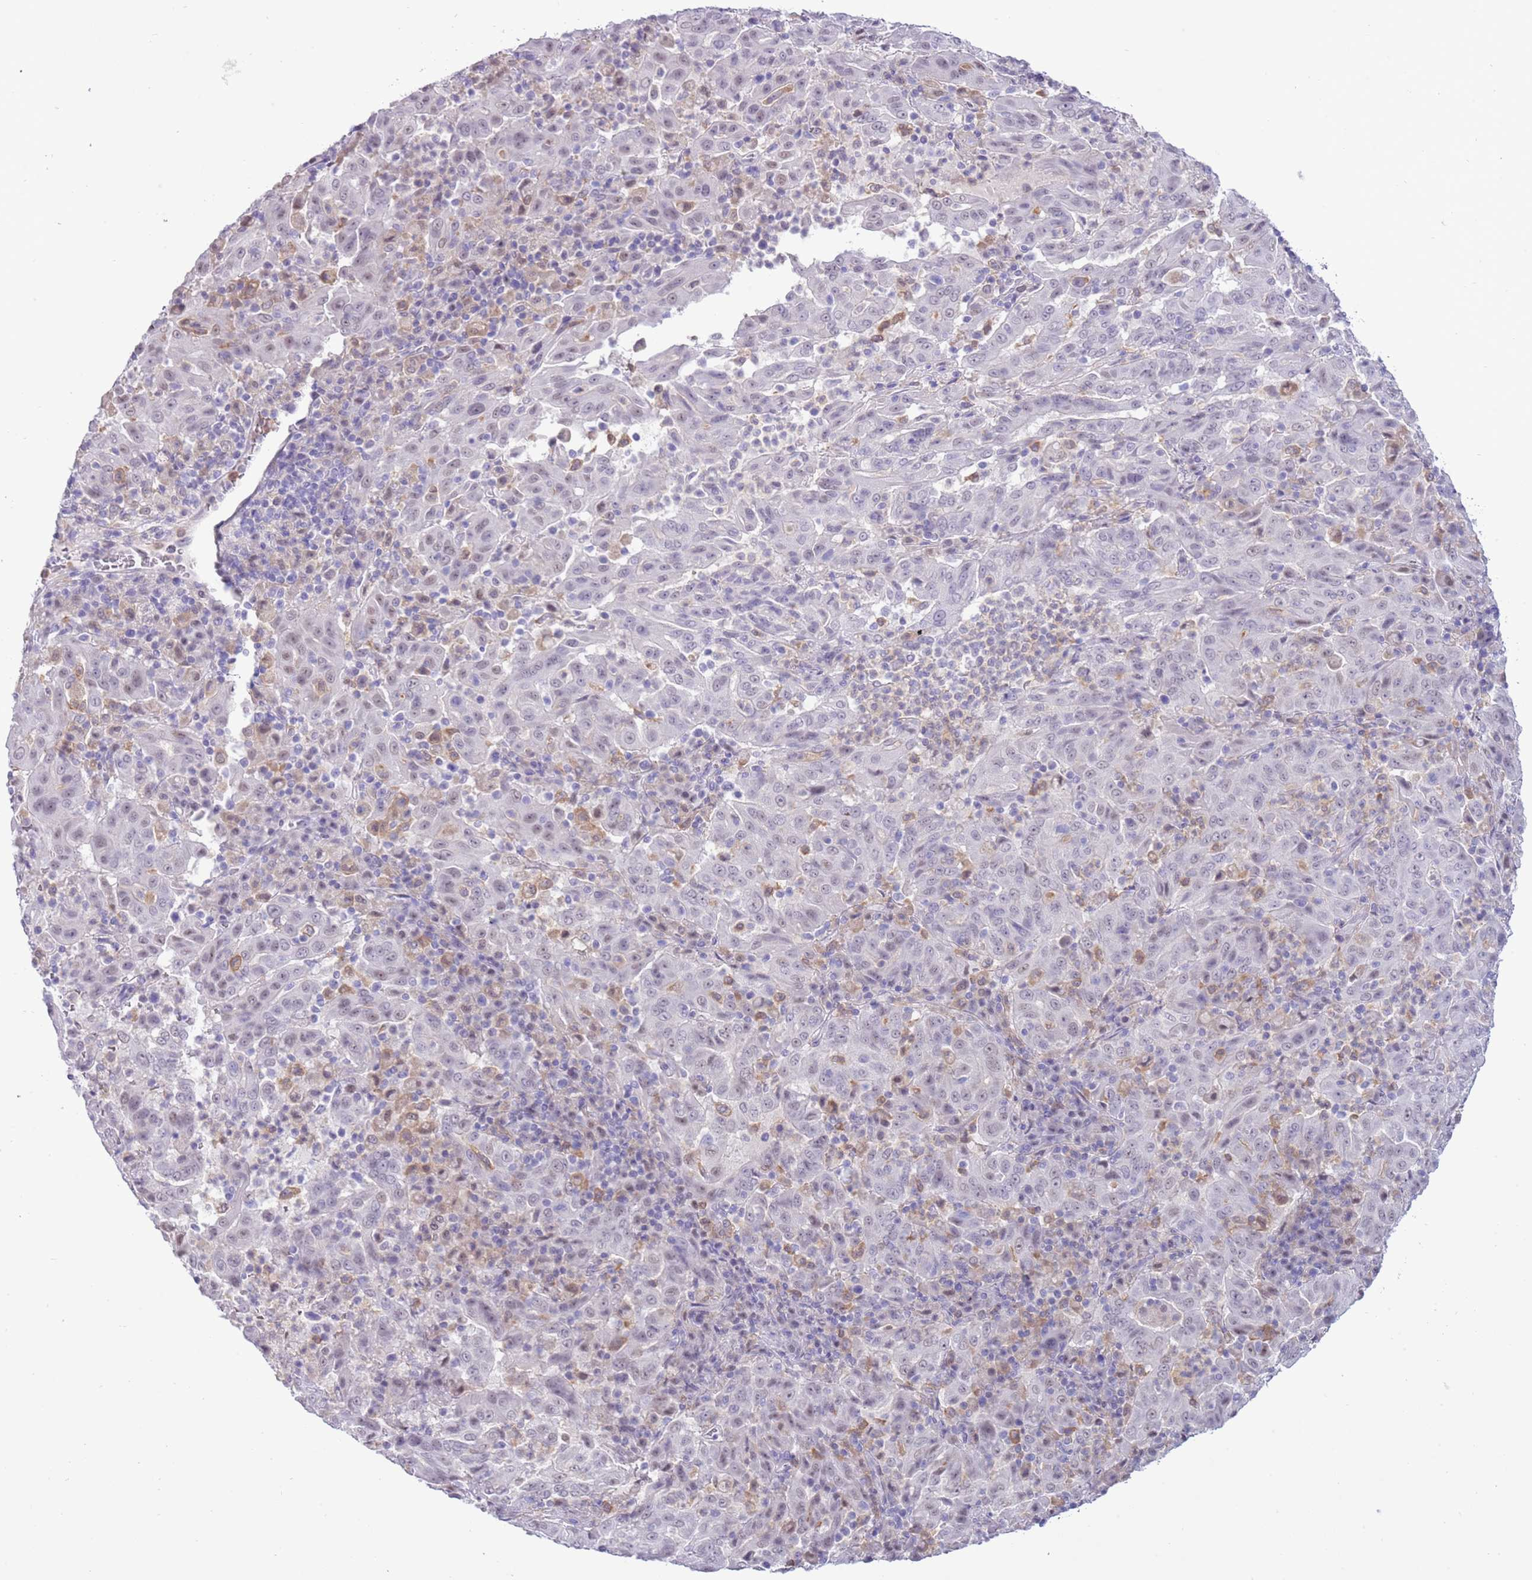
{"staining": {"intensity": "negative", "quantity": "none", "location": "none"}, "tissue": "pancreatic cancer", "cell_type": "Tumor cells", "image_type": "cancer", "snomed": [{"axis": "morphology", "description": "Adenocarcinoma, NOS"}, {"axis": "topography", "description": "Pancreas"}], "caption": "IHC histopathology image of neoplastic tissue: pancreatic adenocarcinoma stained with DAB (3,3'-diaminobenzidine) demonstrates no significant protein staining in tumor cells.", "gene": "PPP1R17", "patient": {"sex": "male", "age": 63}}